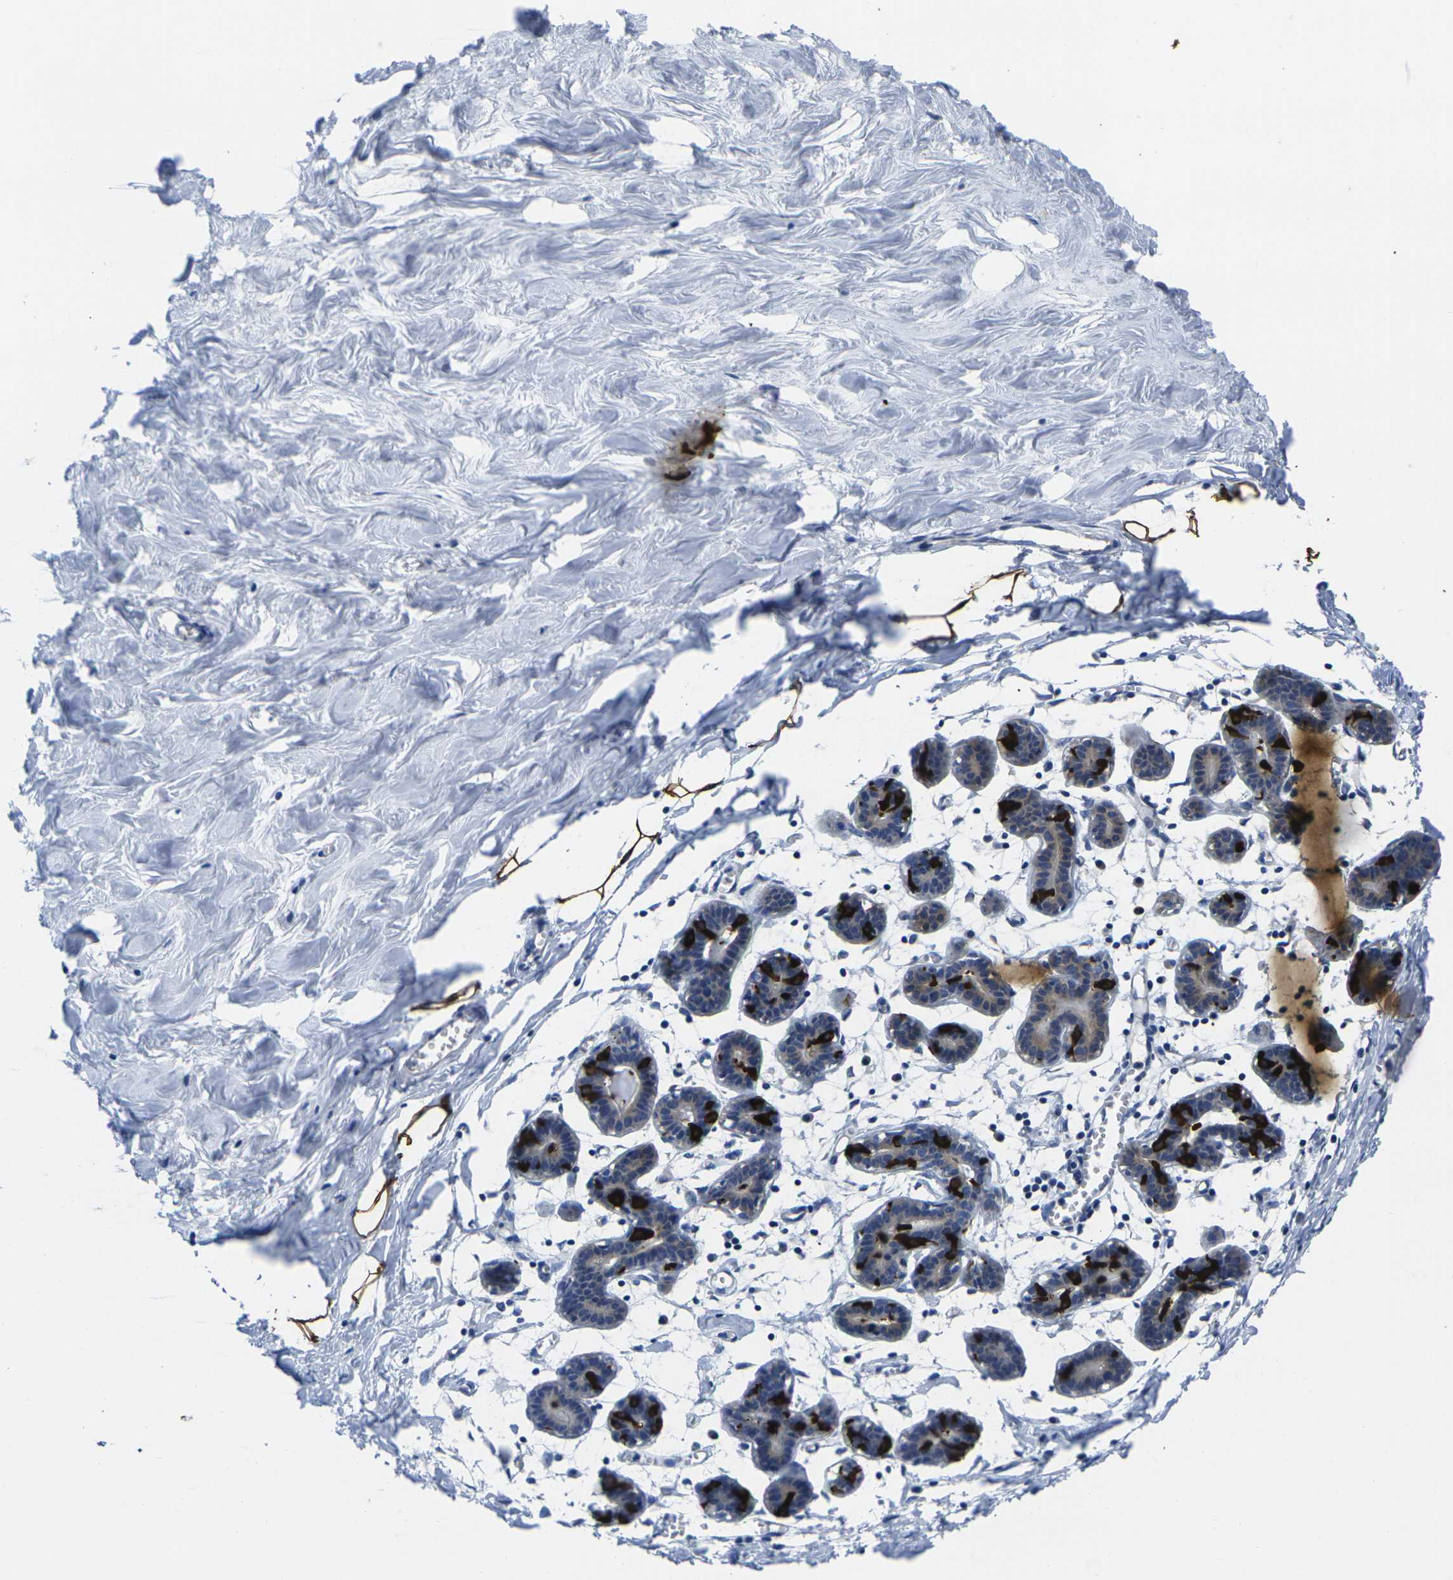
{"staining": {"intensity": "strong", "quantity": ">75%", "location": "cytoplasmic/membranous"}, "tissue": "breast", "cell_type": "Adipocytes", "image_type": "normal", "snomed": [{"axis": "morphology", "description": "Normal tissue, NOS"}, {"axis": "topography", "description": "Breast"}], "caption": "The immunohistochemical stain highlights strong cytoplasmic/membranous expression in adipocytes of normal breast. Nuclei are stained in blue.", "gene": "GNA12", "patient": {"sex": "female", "age": 27}}